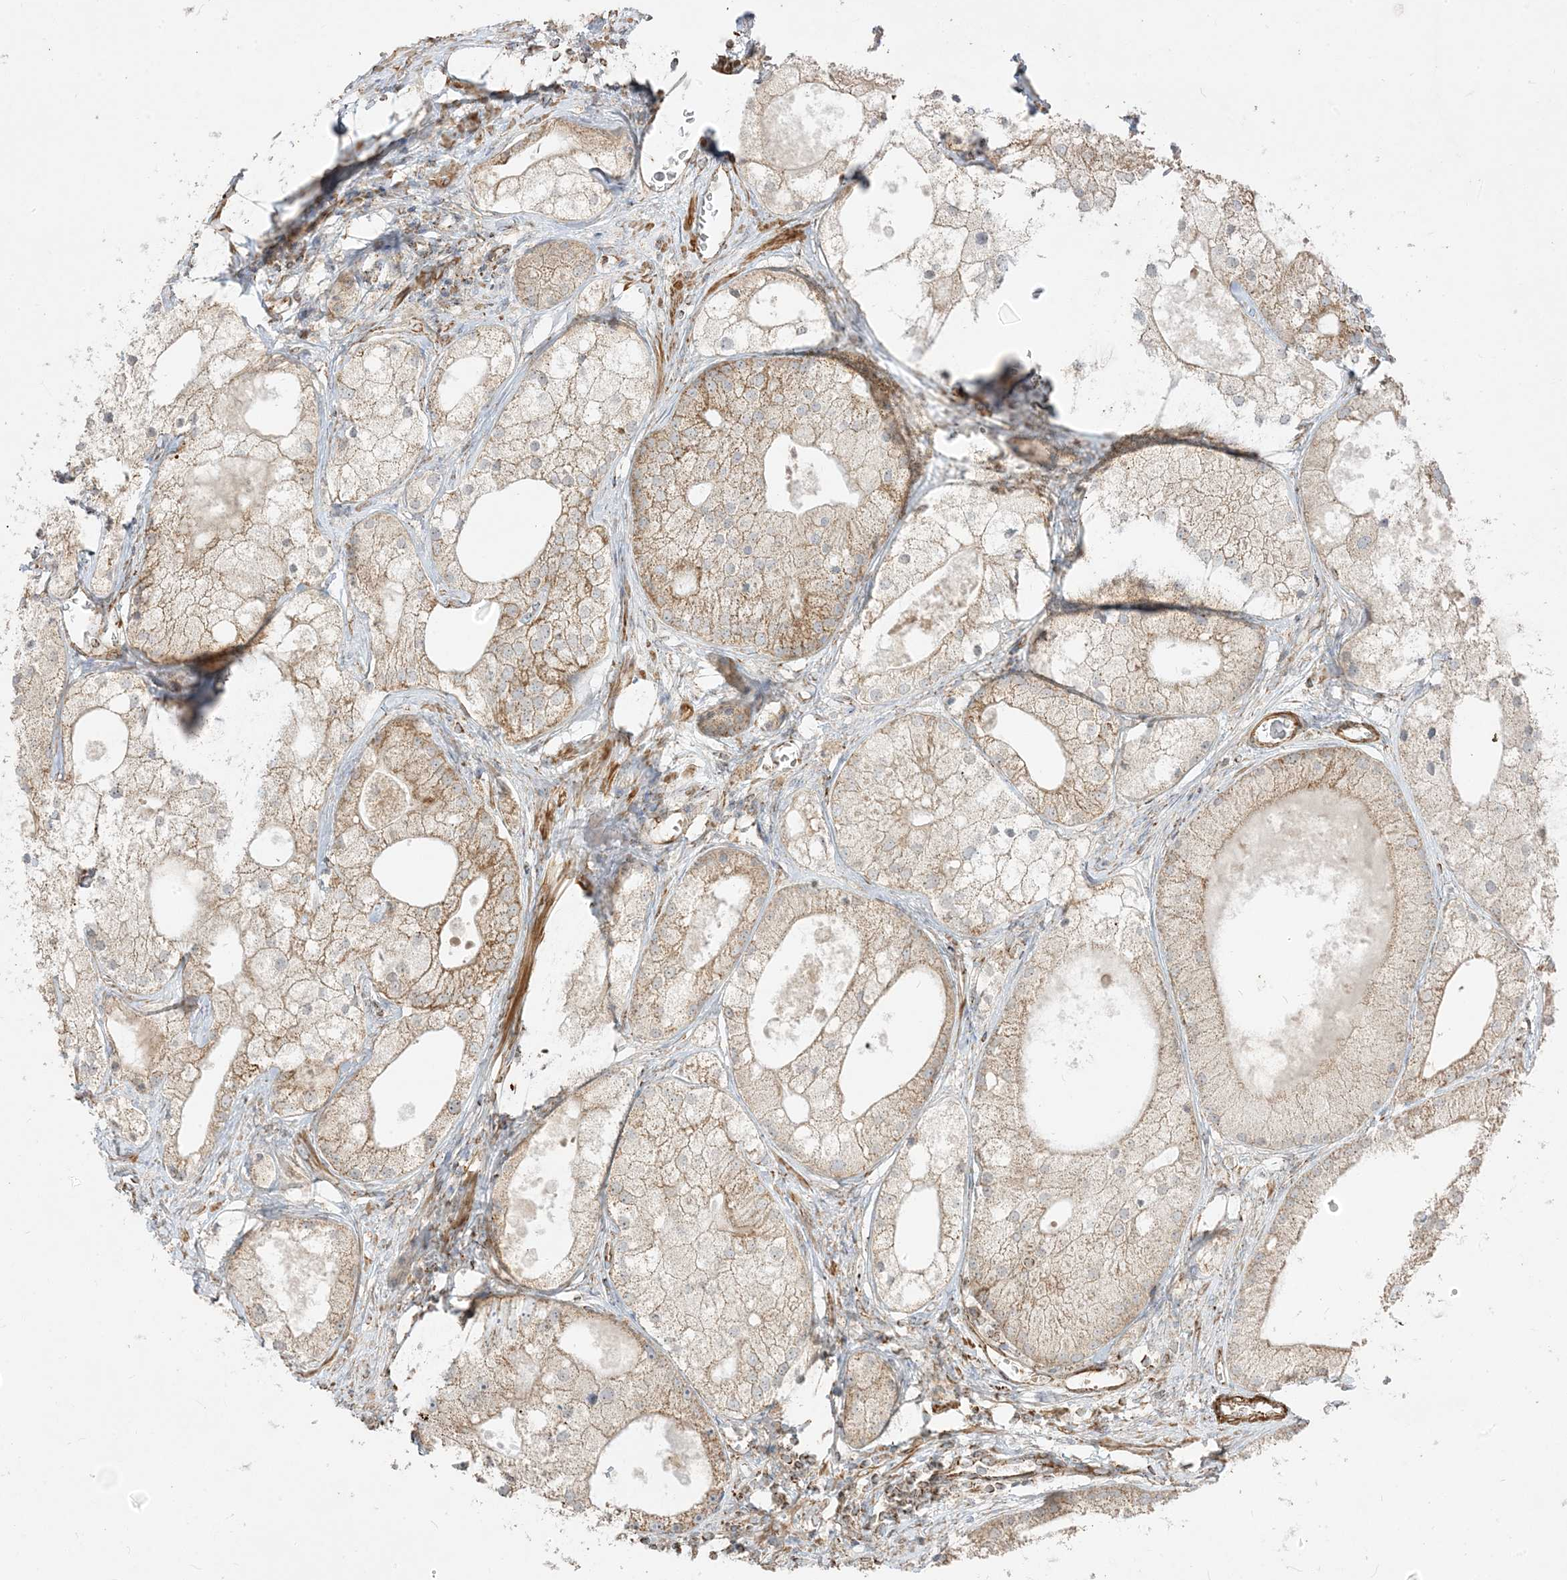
{"staining": {"intensity": "moderate", "quantity": "25%-75%", "location": "cytoplasmic/membranous"}, "tissue": "prostate cancer", "cell_type": "Tumor cells", "image_type": "cancer", "snomed": [{"axis": "morphology", "description": "Adenocarcinoma, Low grade"}, {"axis": "topography", "description": "Prostate"}], "caption": "DAB immunohistochemical staining of human prostate low-grade adenocarcinoma displays moderate cytoplasmic/membranous protein staining in approximately 25%-75% of tumor cells.", "gene": "AARS2", "patient": {"sex": "male", "age": 69}}